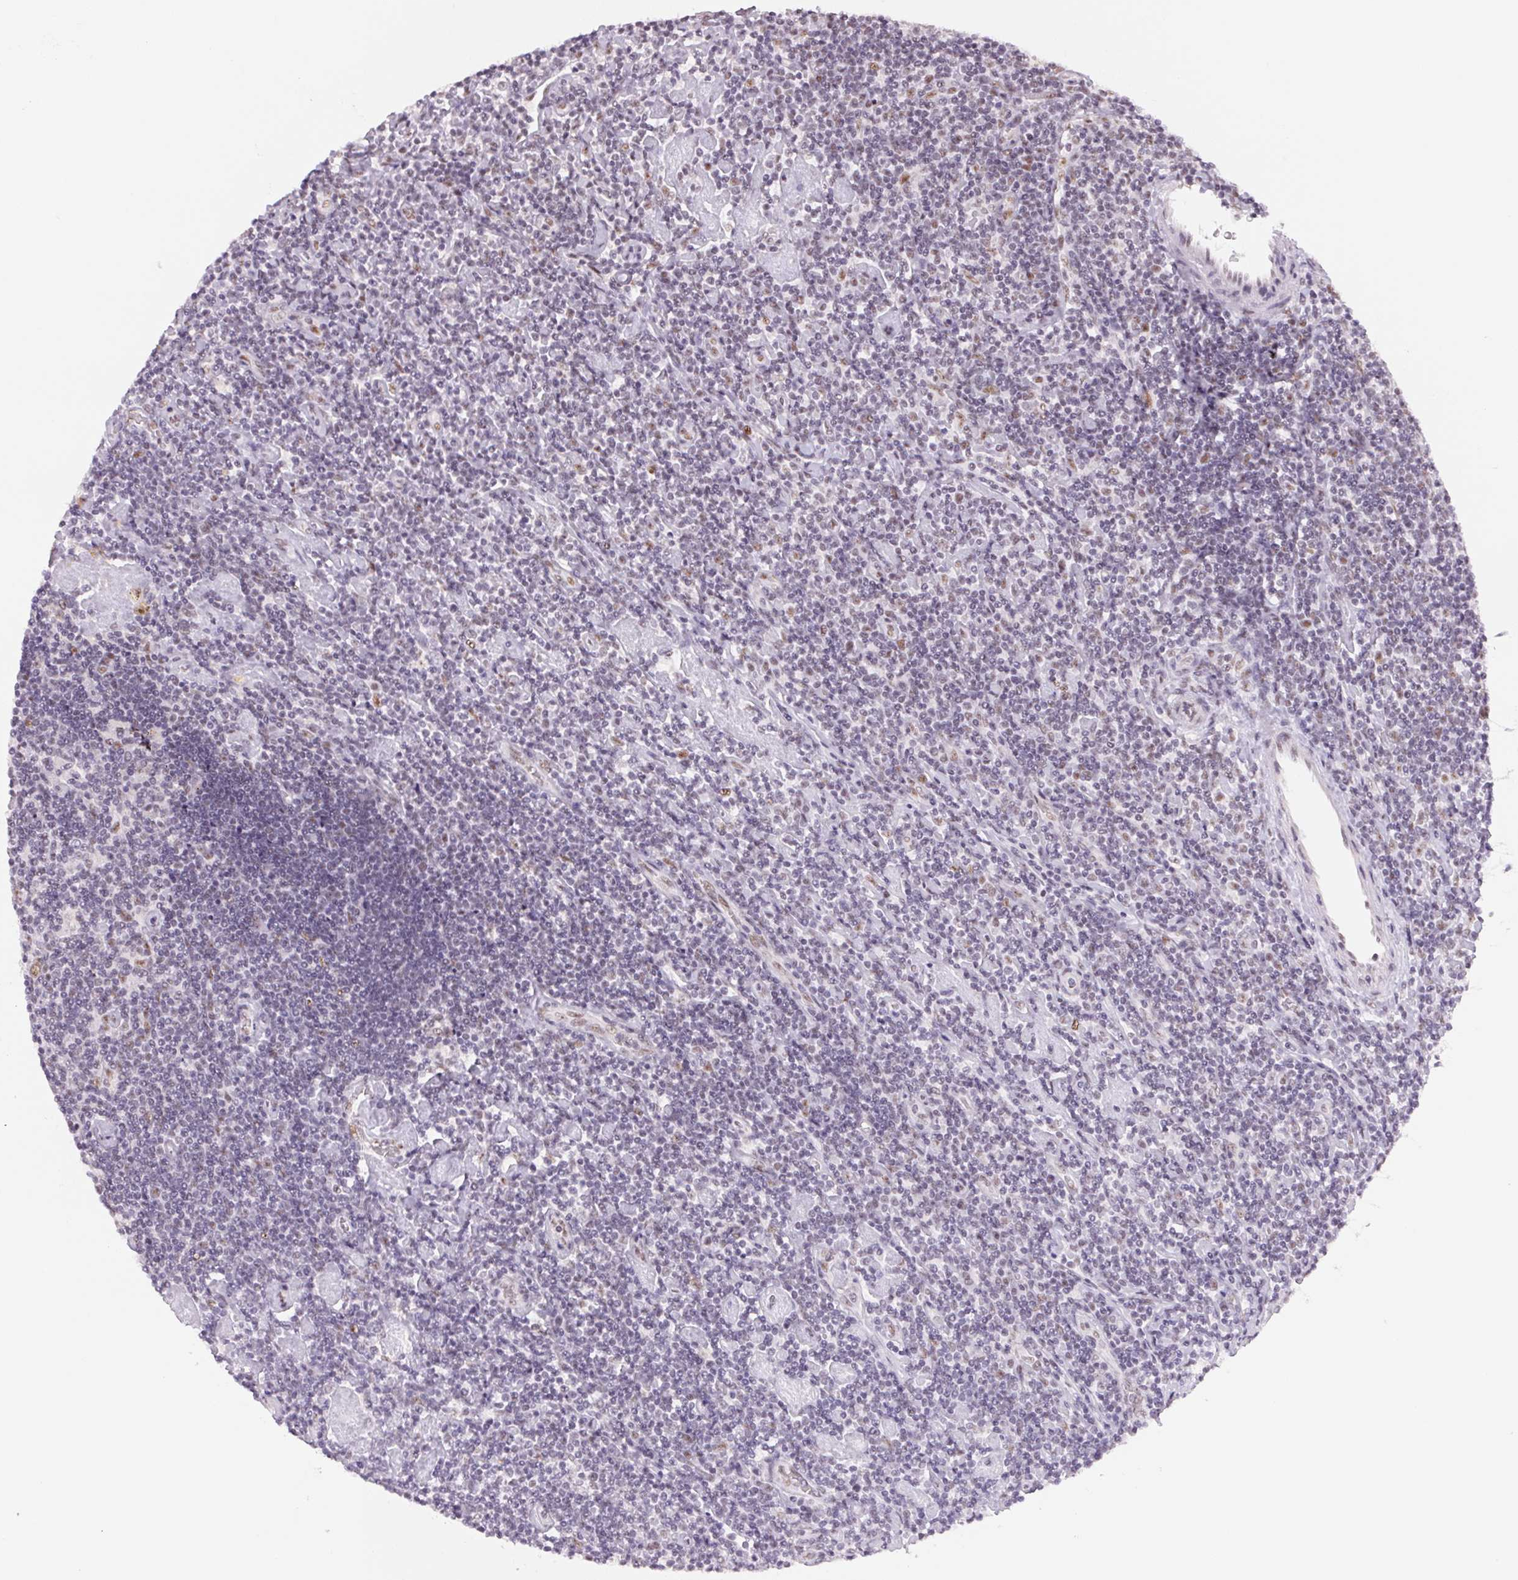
{"staining": {"intensity": "moderate", "quantity": "<25%", "location": "nuclear"}, "tissue": "lymphoma", "cell_type": "Tumor cells", "image_type": "cancer", "snomed": [{"axis": "morphology", "description": "Hodgkin's disease, NOS"}, {"axis": "topography", "description": "Lymph node"}], "caption": "DAB (3,3'-diaminobenzidine) immunohistochemical staining of human Hodgkin's disease displays moderate nuclear protein expression in approximately <25% of tumor cells.", "gene": "ZC3H14", "patient": {"sex": "male", "age": 40}}